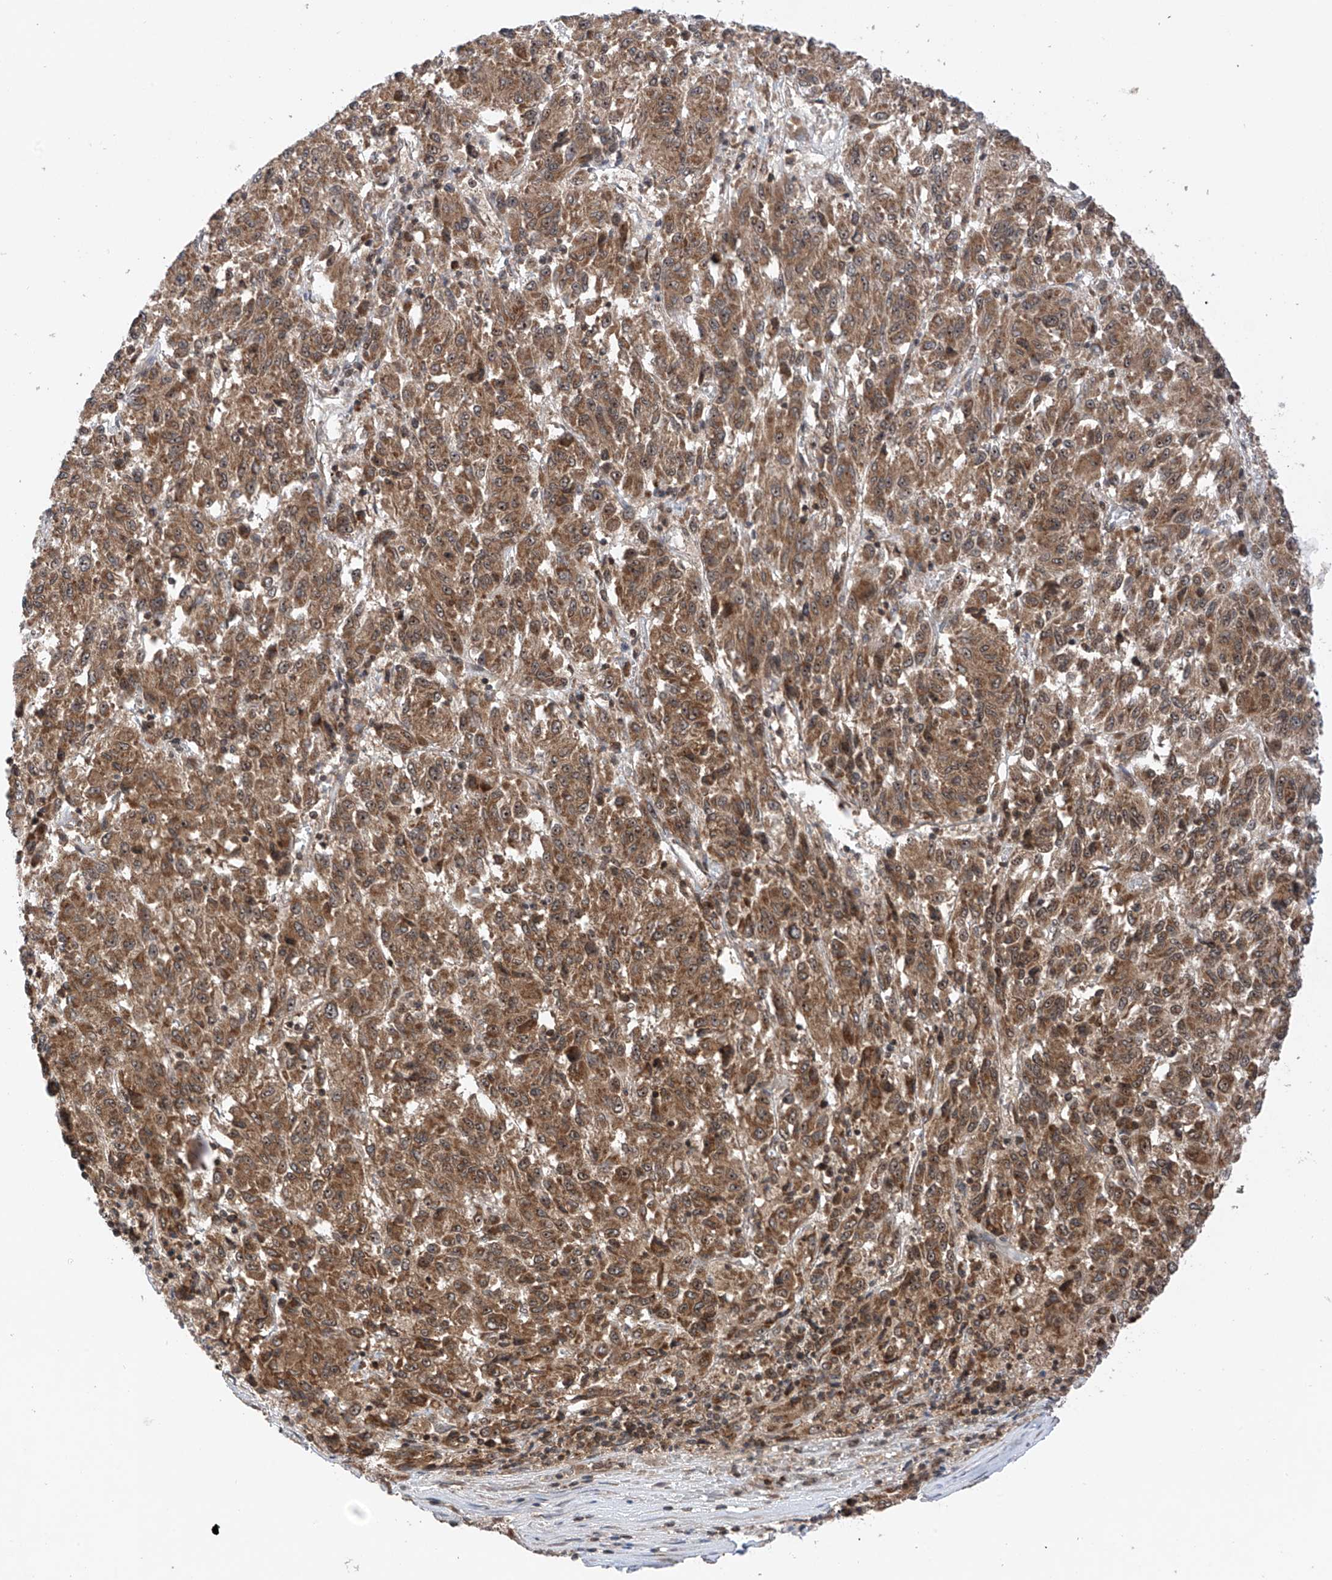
{"staining": {"intensity": "moderate", "quantity": ">75%", "location": "cytoplasmic/membranous,nuclear"}, "tissue": "melanoma", "cell_type": "Tumor cells", "image_type": "cancer", "snomed": [{"axis": "morphology", "description": "Malignant melanoma, Metastatic site"}, {"axis": "topography", "description": "Lung"}], "caption": "Immunohistochemical staining of malignant melanoma (metastatic site) shows medium levels of moderate cytoplasmic/membranous and nuclear protein expression in about >75% of tumor cells.", "gene": "C1orf131", "patient": {"sex": "male", "age": 64}}